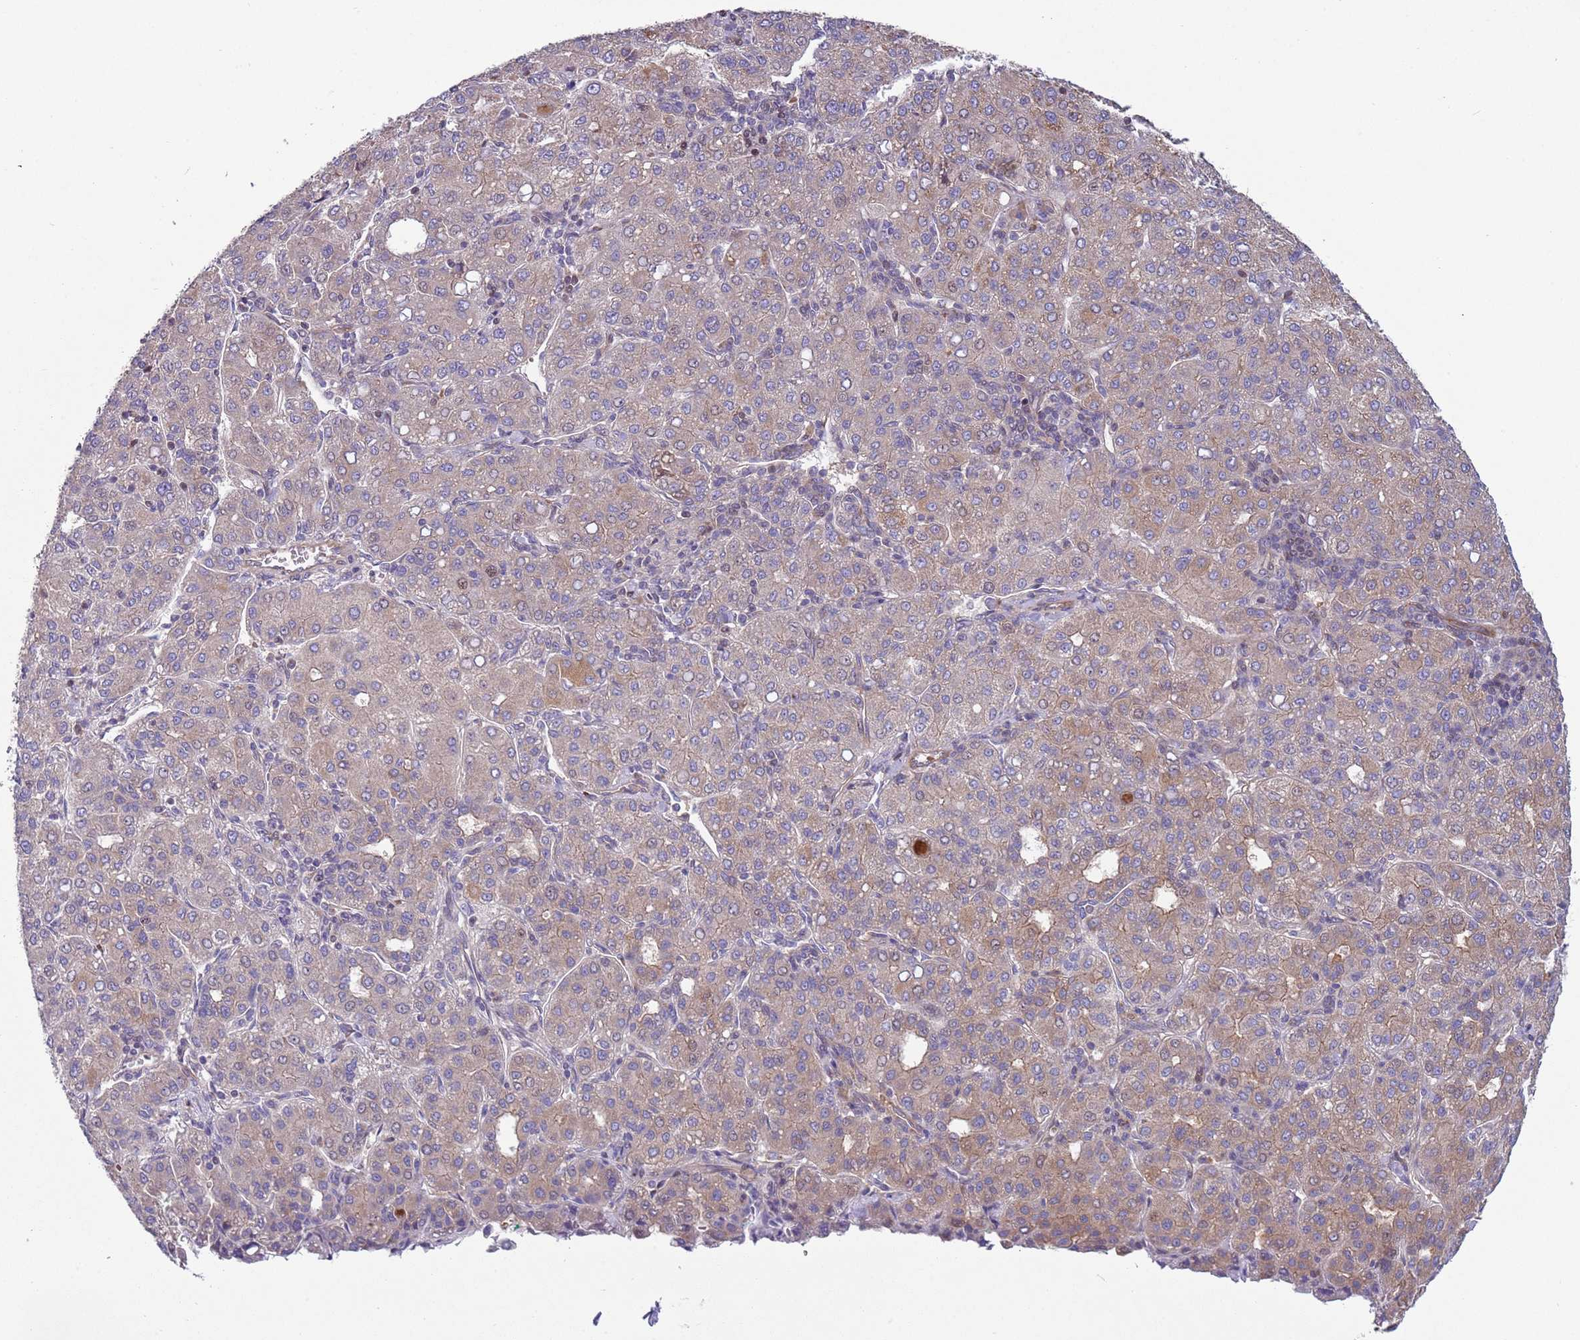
{"staining": {"intensity": "moderate", "quantity": ">75%", "location": "cytoplasmic/membranous"}, "tissue": "liver cancer", "cell_type": "Tumor cells", "image_type": "cancer", "snomed": [{"axis": "morphology", "description": "Carcinoma, Hepatocellular, NOS"}, {"axis": "topography", "description": "Liver"}], "caption": "Human hepatocellular carcinoma (liver) stained for a protein (brown) displays moderate cytoplasmic/membranous positive positivity in about >75% of tumor cells.", "gene": "ITGB6", "patient": {"sex": "male", "age": 65}}